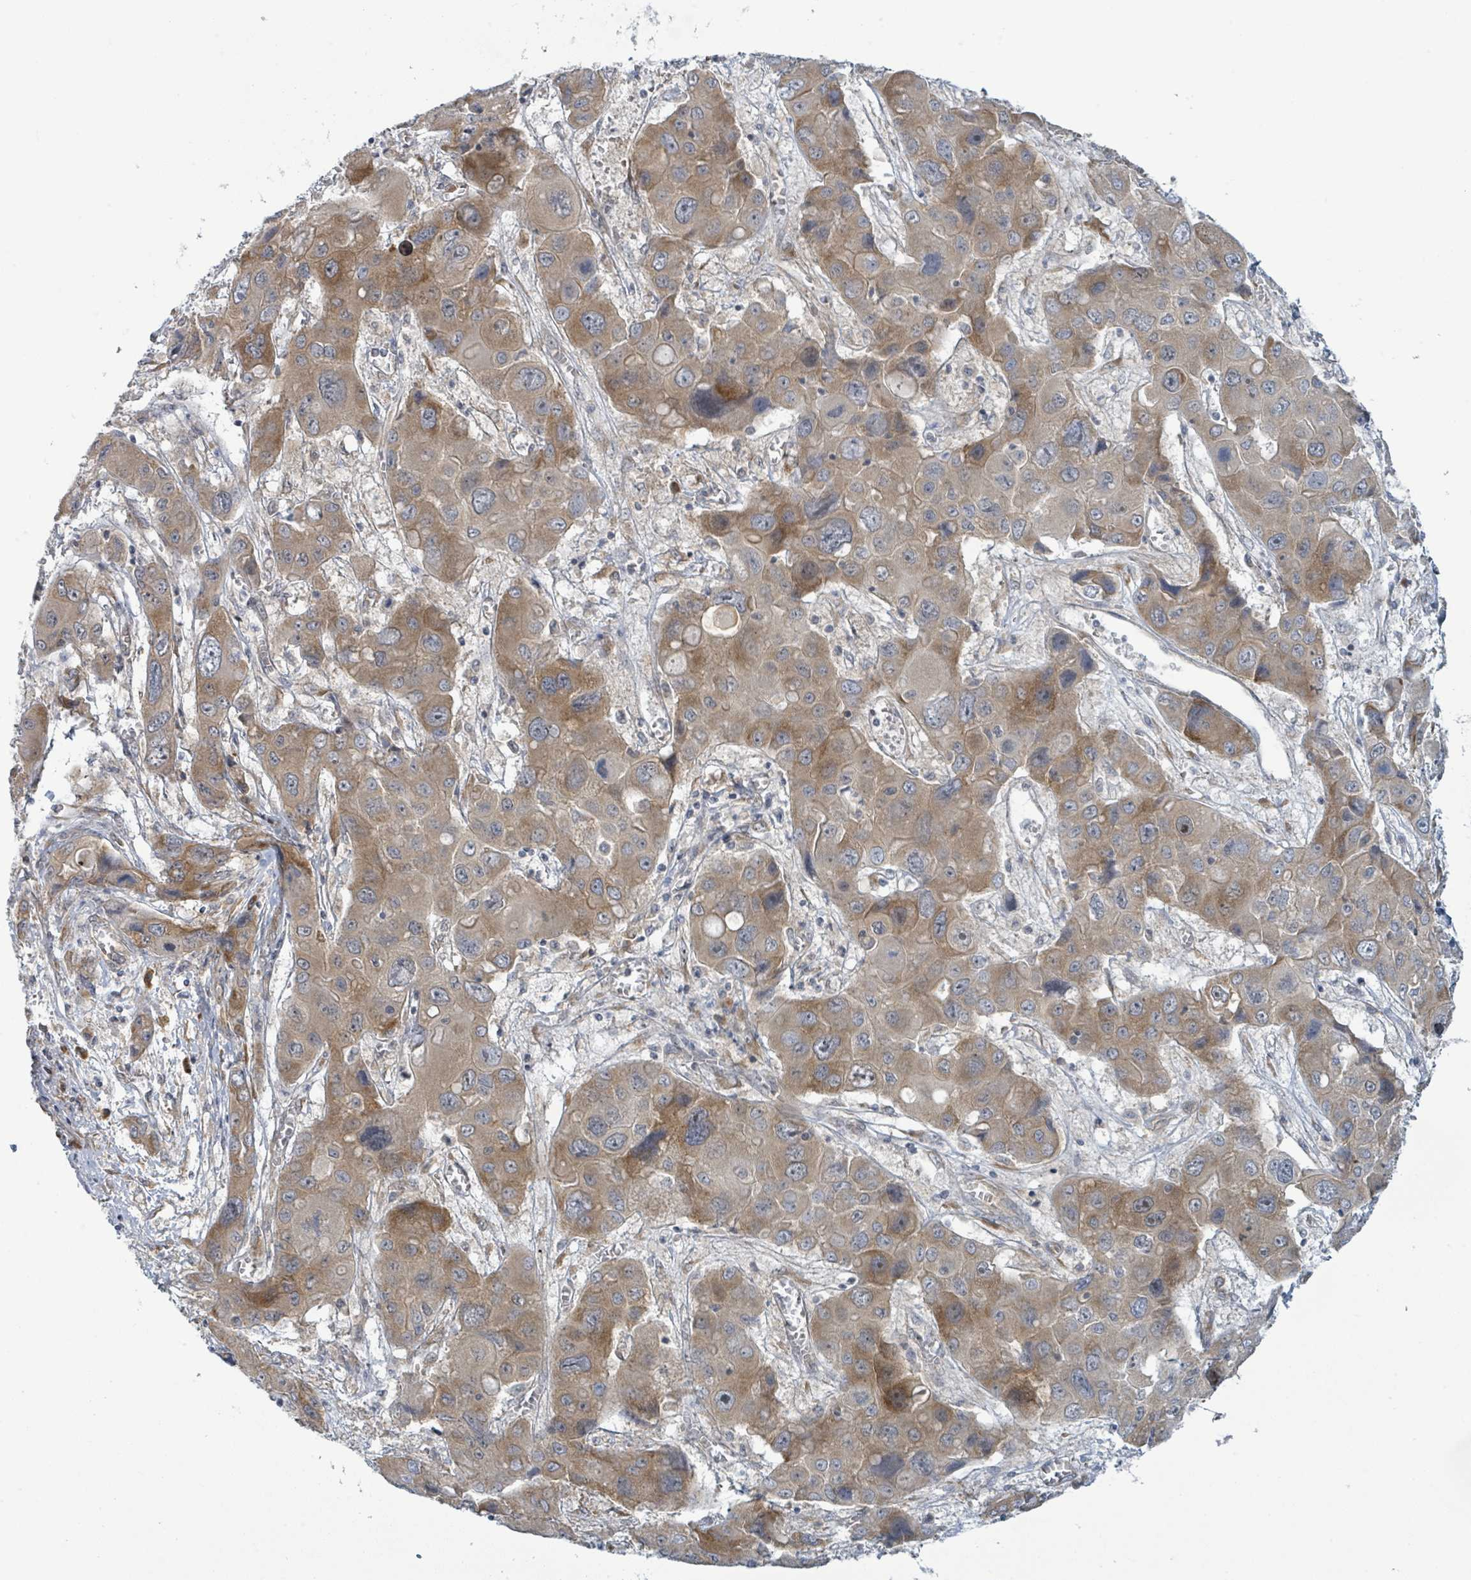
{"staining": {"intensity": "moderate", "quantity": ">75%", "location": "cytoplasmic/membranous"}, "tissue": "liver cancer", "cell_type": "Tumor cells", "image_type": "cancer", "snomed": [{"axis": "morphology", "description": "Cholangiocarcinoma"}, {"axis": "topography", "description": "Liver"}], "caption": "Protein analysis of liver cancer tissue reveals moderate cytoplasmic/membranous staining in approximately >75% of tumor cells.", "gene": "RPL32", "patient": {"sex": "male", "age": 67}}